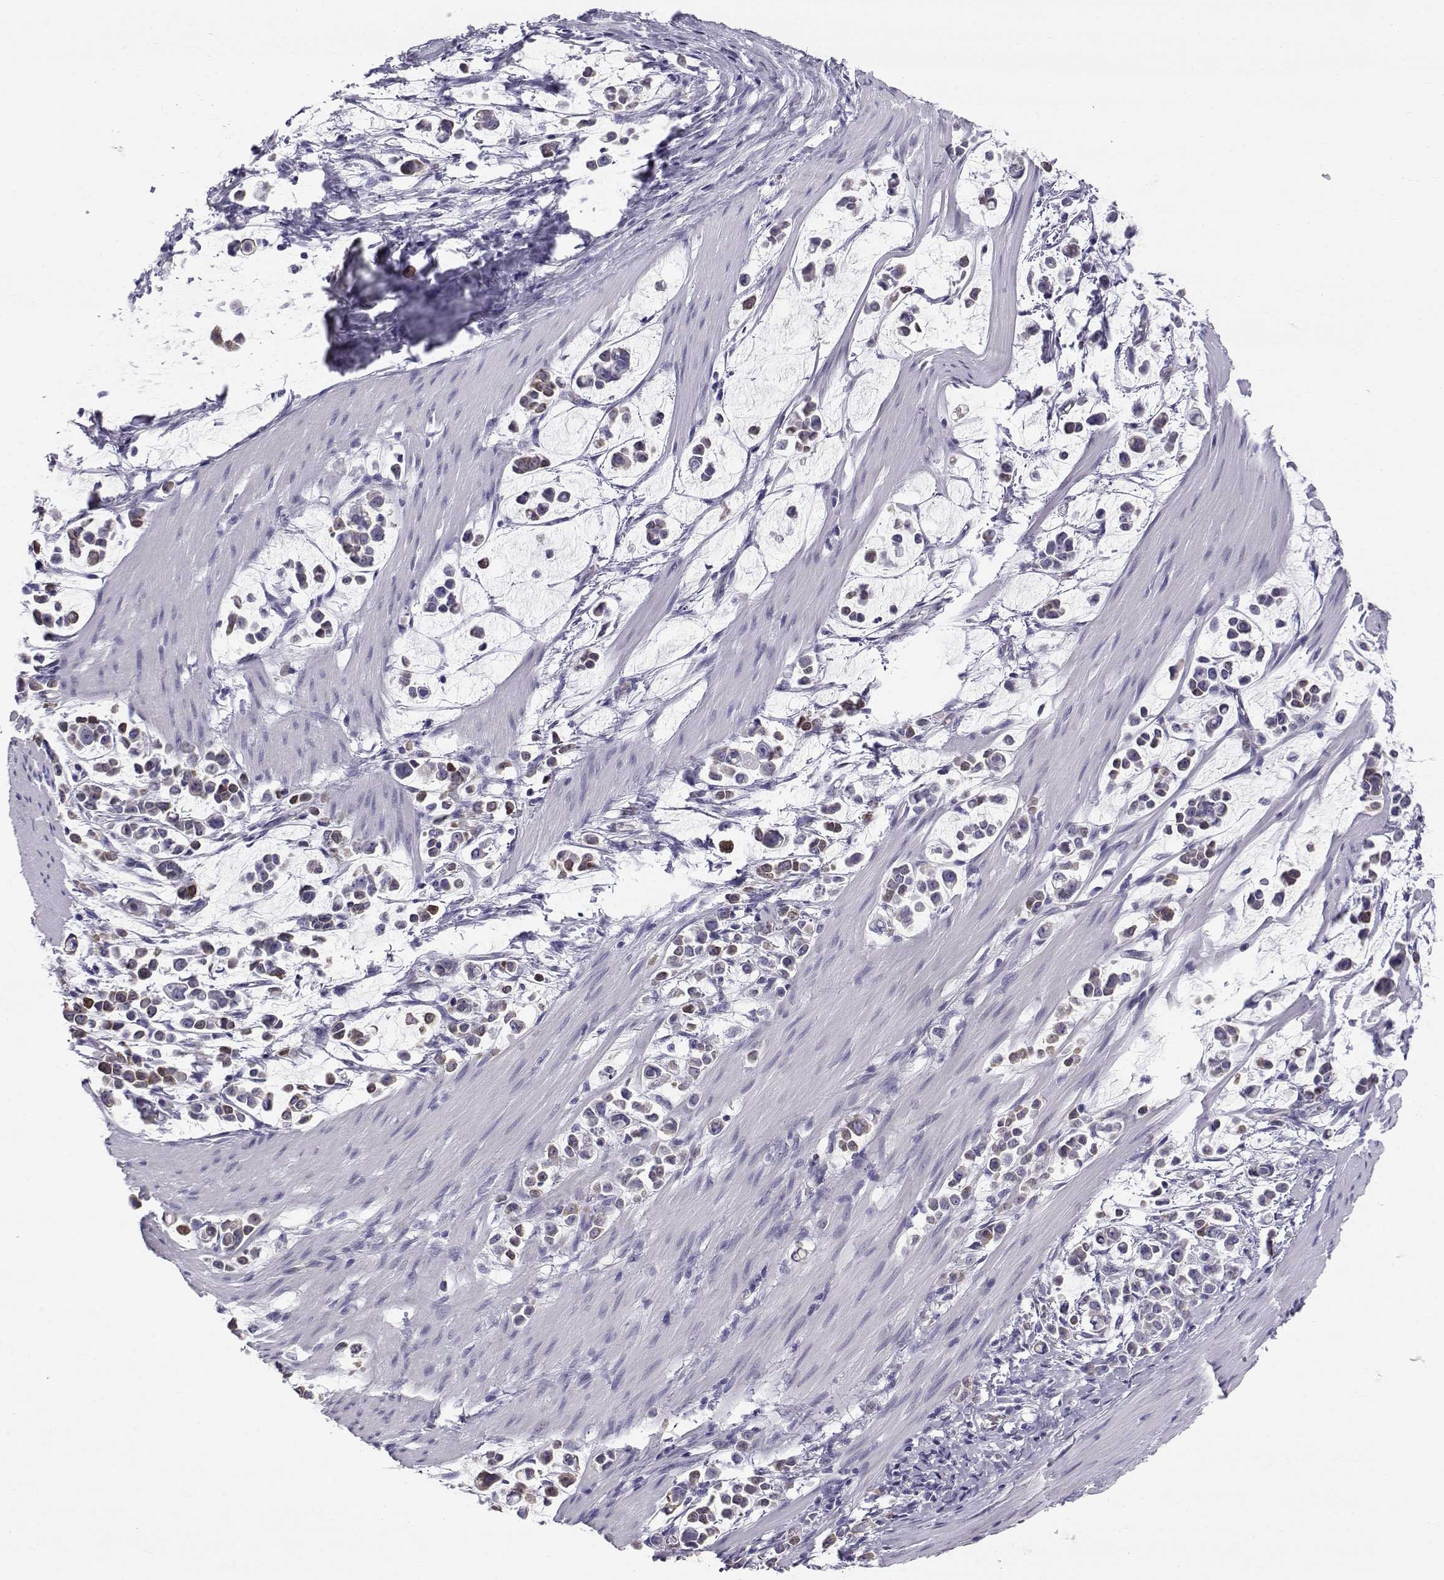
{"staining": {"intensity": "strong", "quantity": "<25%", "location": "cytoplasmic/membranous"}, "tissue": "stomach cancer", "cell_type": "Tumor cells", "image_type": "cancer", "snomed": [{"axis": "morphology", "description": "Adenocarcinoma, NOS"}, {"axis": "topography", "description": "Stomach"}], "caption": "Immunohistochemistry photomicrograph of neoplastic tissue: human stomach adenocarcinoma stained using immunohistochemistry (IHC) shows medium levels of strong protein expression localized specifically in the cytoplasmic/membranous of tumor cells, appearing as a cytoplasmic/membranous brown color.", "gene": "RNASE12", "patient": {"sex": "male", "age": 82}}